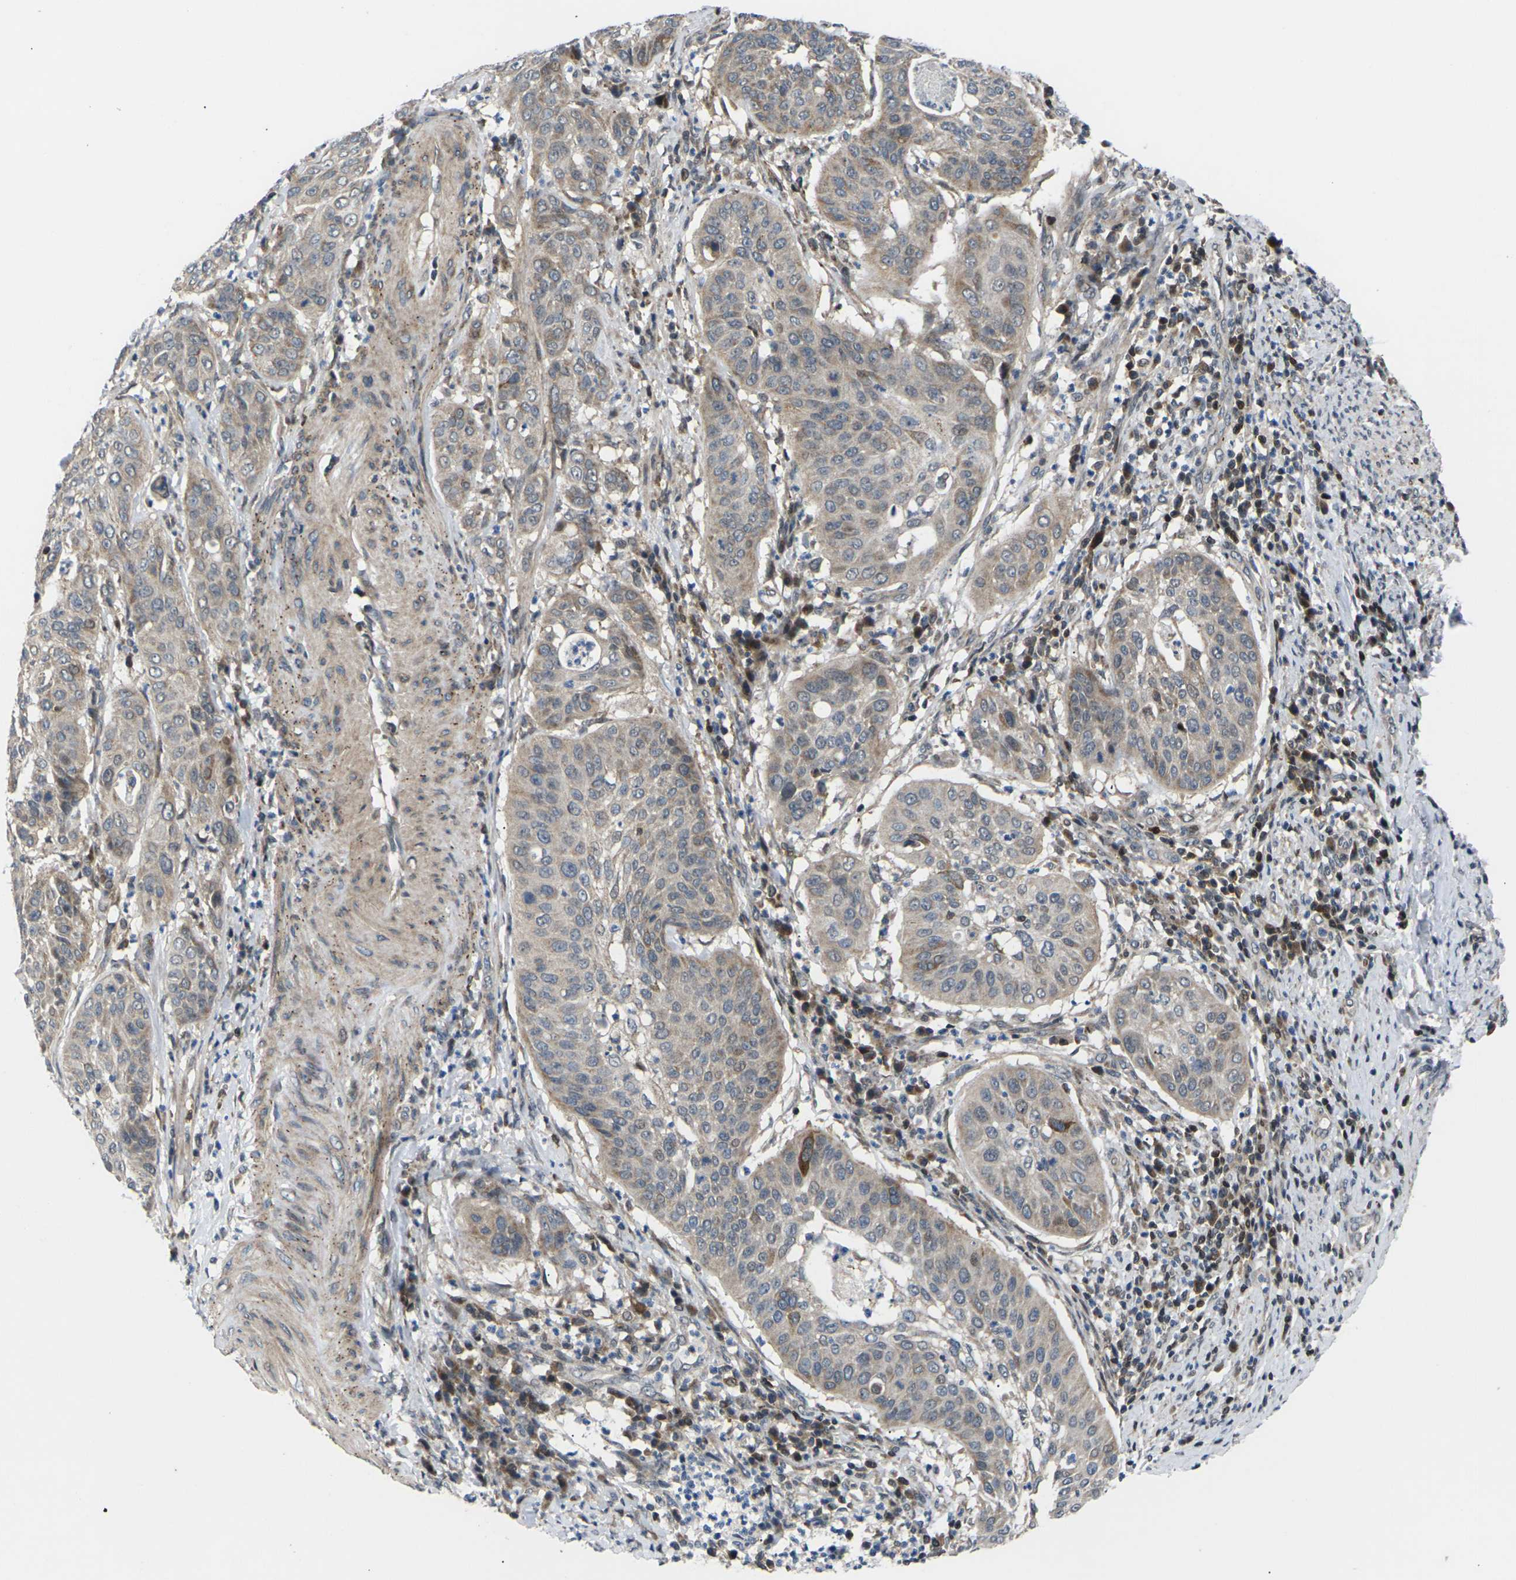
{"staining": {"intensity": "weak", "quantity": ">75%", "location": "cytoplasmic/membranous"}, "tissue": "cervical cancer", "cell_type": "Tumor cells", "image_type": "cancer", "snomed": [{"axis": "morphology", "description": "Normal tissue, NOS"}, {"axis": "morphology", "description": "Squamous cell carcinoma, NOS"}, {"axis": "topography", "description": "Cervix"}], "caption": "Cervical cancer (squamous cell carcinoma) stained for a protein exhibits weak cytoplasmic/membranous positivity in tumor cells.", "gene": "RPS6KA3", "patient": {"sex": "female", "age": 39}}